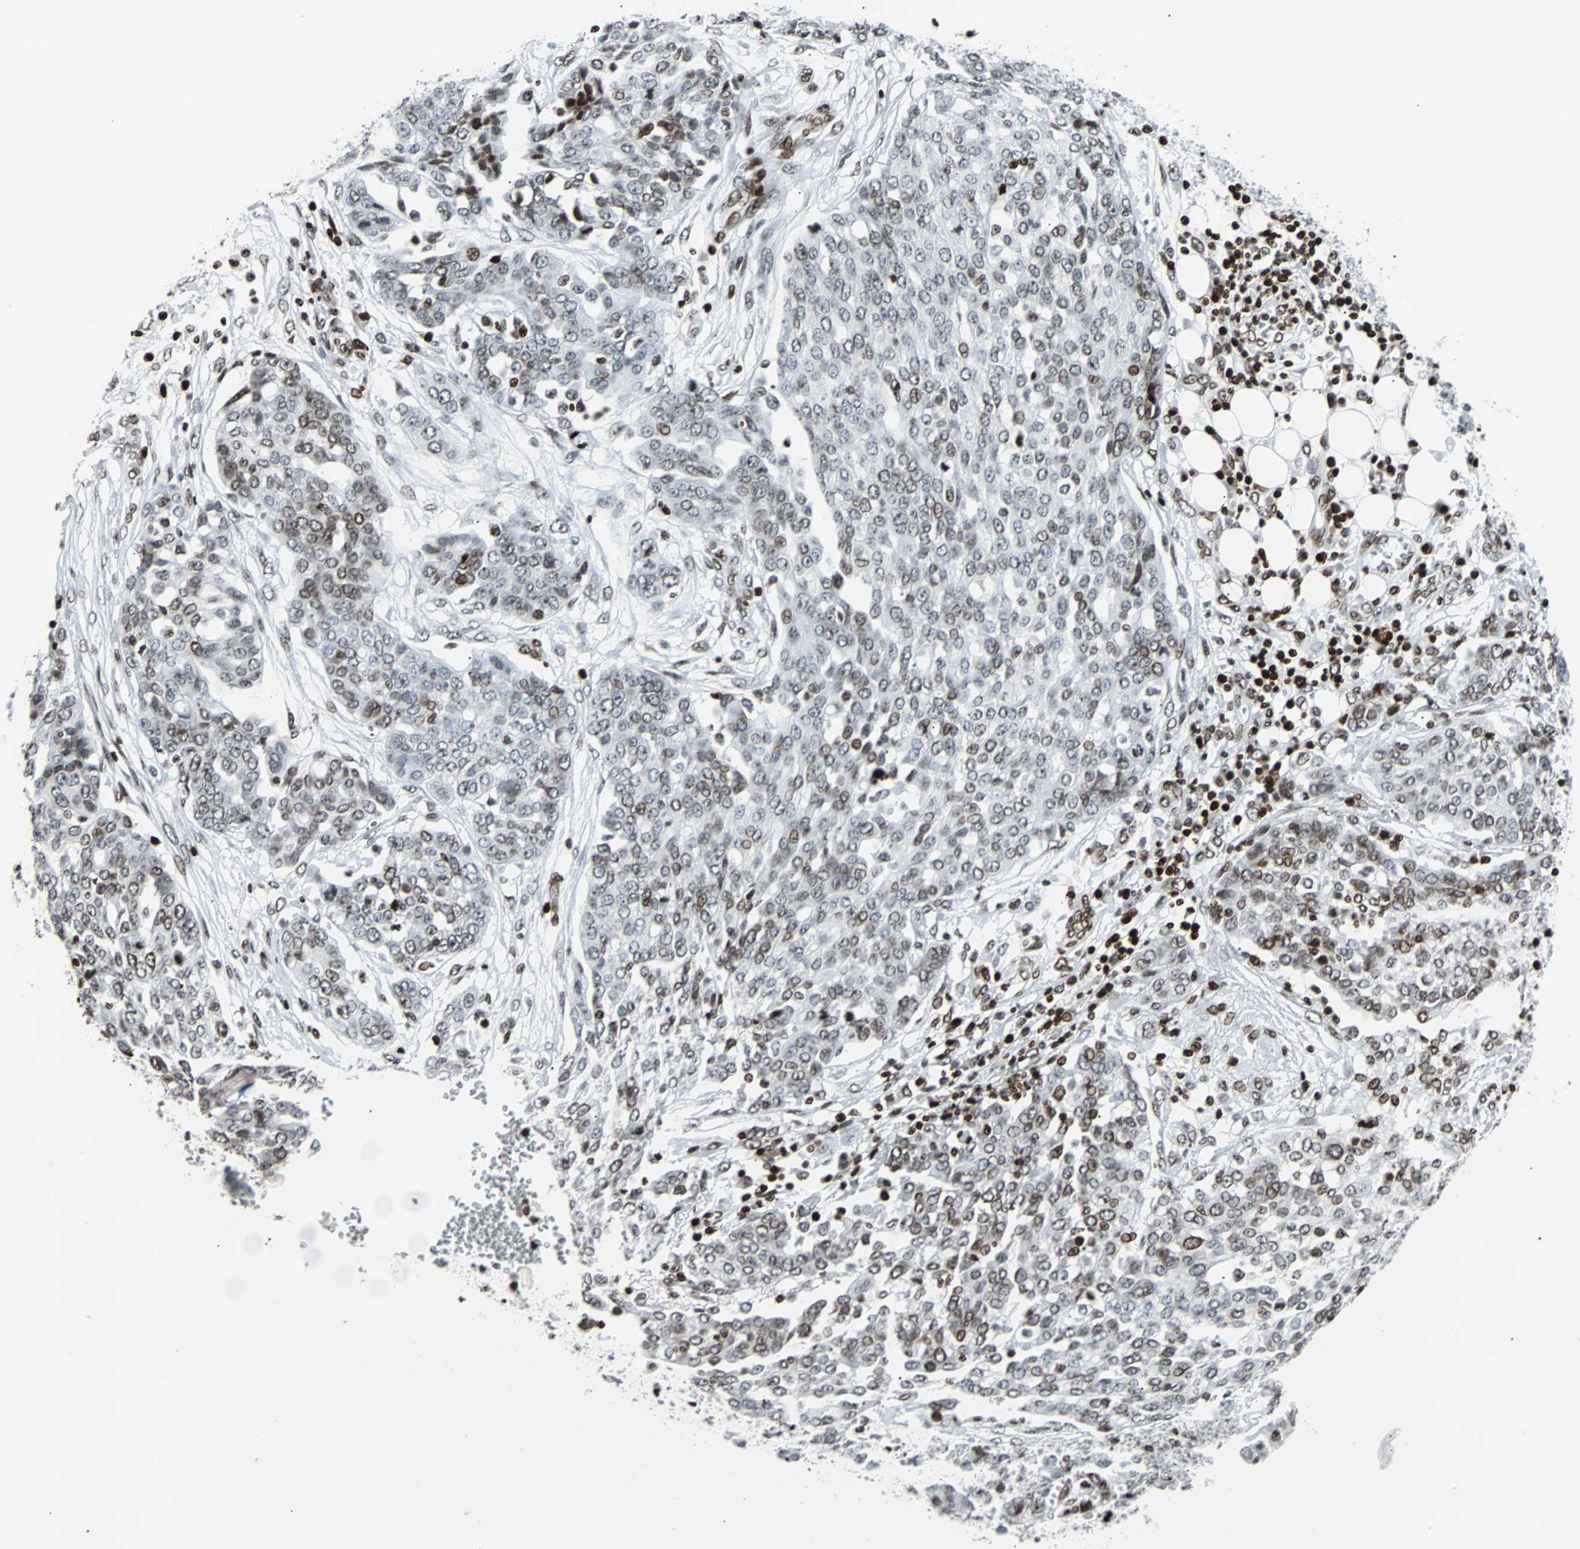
{"staining": {"intensity": "moderate", "quantity": ">75%", "location": "nuclear"}, "tissue": "ovarian cancer", "cell_type": "Tumor cells", "image_type": "cancer", "snomed": [{"axis": "morphology", "description": "Cystadenocarcinoma, serous, NOS"}, {"axis": "topography", "description": "Soft tissue"}, {"axis": "topography", "description": "Ovary"}], "caption": "Immunohistochemistry (IHC) histopathology image of neoplastic tissue: ovarian cancer stained using immunohistochemistry (IHC) displays medium levels of moderate protein expression localized specifically in the nuclear of tumor cells, appearing as a nuclear brown color.", "gene": "ZNF131", "patient": {"sex": "female", "age": 57}}